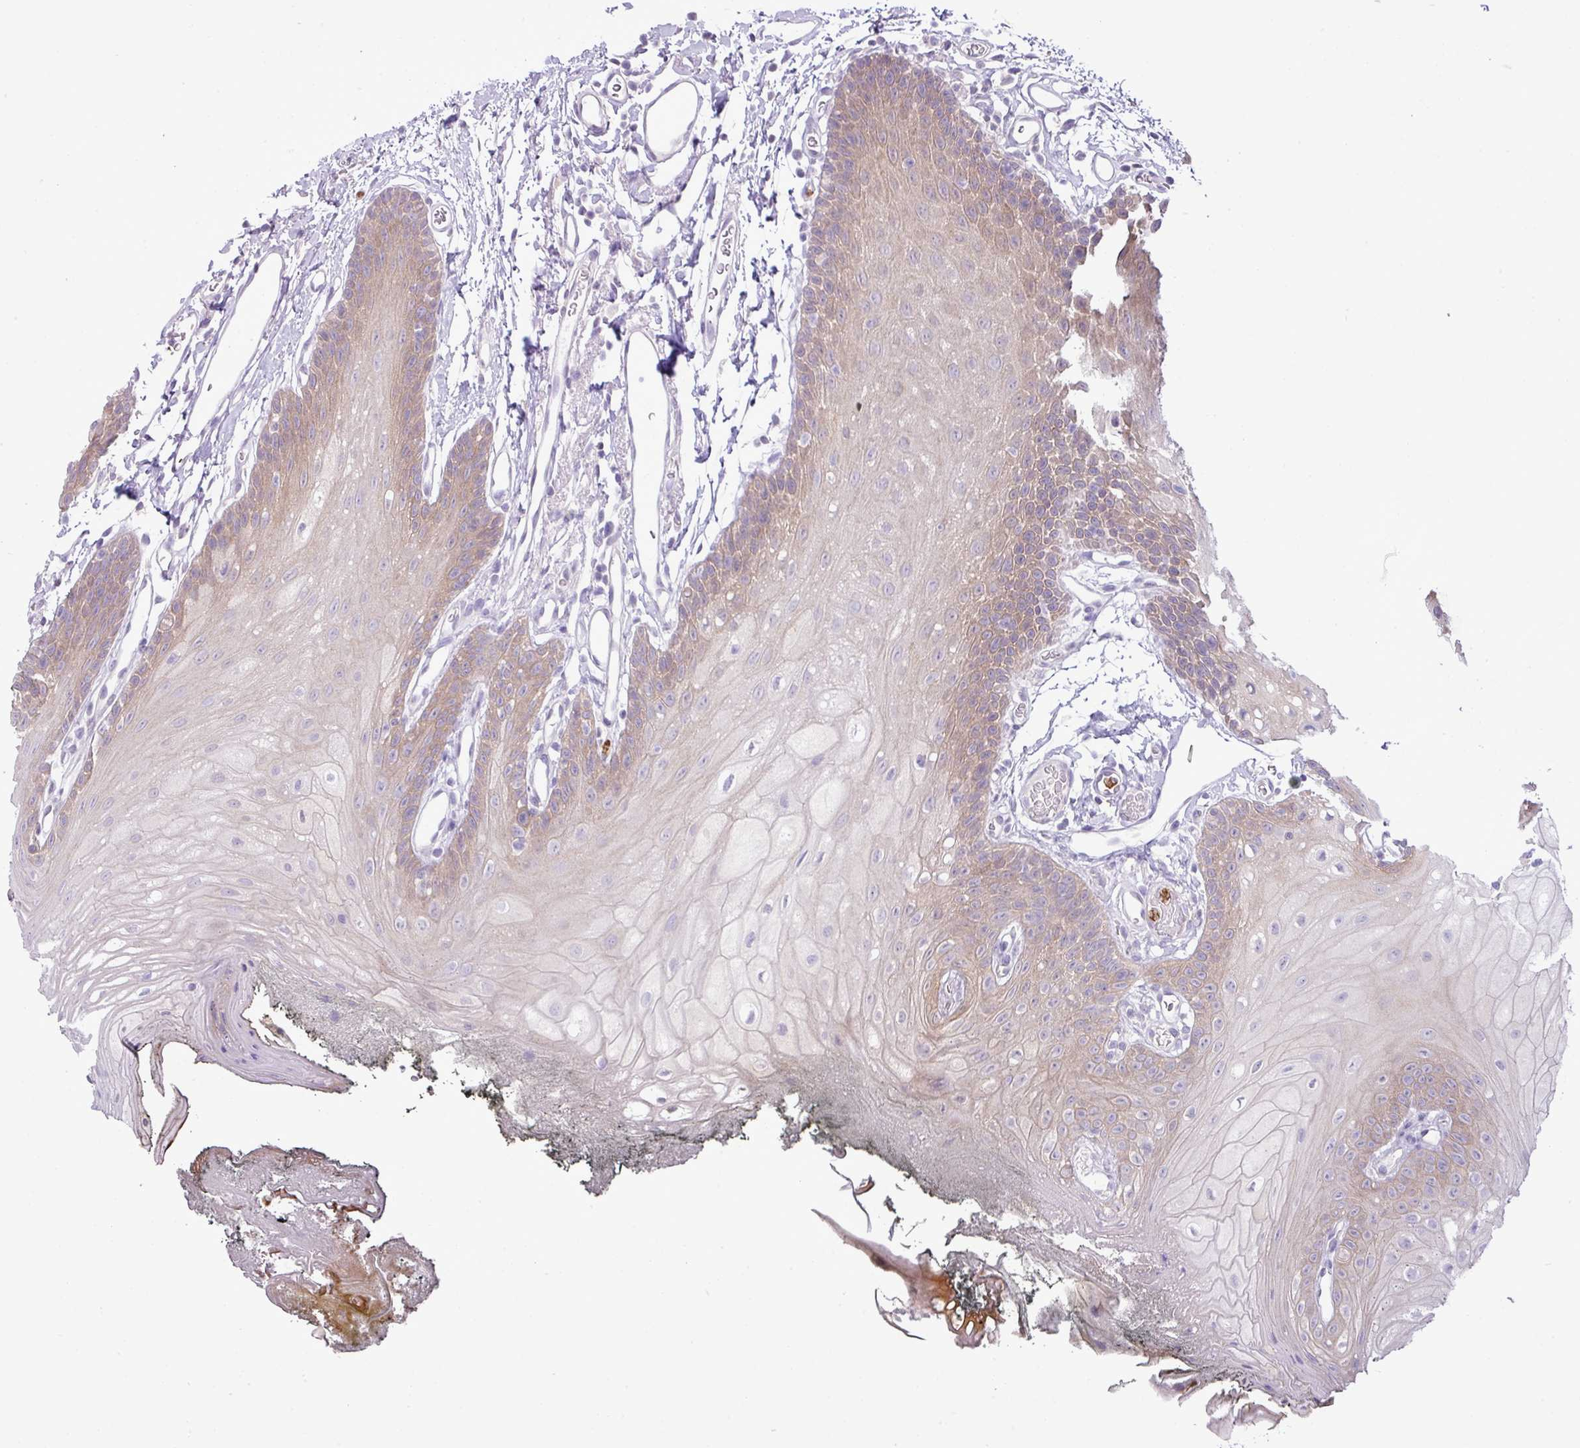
{"staining": {"intensity": "weak", "quantity": "25%-75%", "location": "cytoplasmic/membranous"}, "tissue": "oral mucosa", "cell_type": "Squamous epithelial cells", "image_type": "normal", "snomed": [{"axis": "morphology", "description": "Normal tissue, NOS"}, {"axis": "morphology", "description": "Squamous cell carcinoma, NOS"}, {"axis": "topography", "description": "Oral tissue"}, {"axis": "topography", "description": "Head-Neck"}], "caption": "IHC photomicrograph of normal human oral mucosa stained for a protein (brown), which displays low levels of weak cytoplasmic/membranous positivity in about 25%-75% of squamous epithelial cells.", "gene": "ZSCAN5A", "patient": {"sex": "female", "age": 81}}